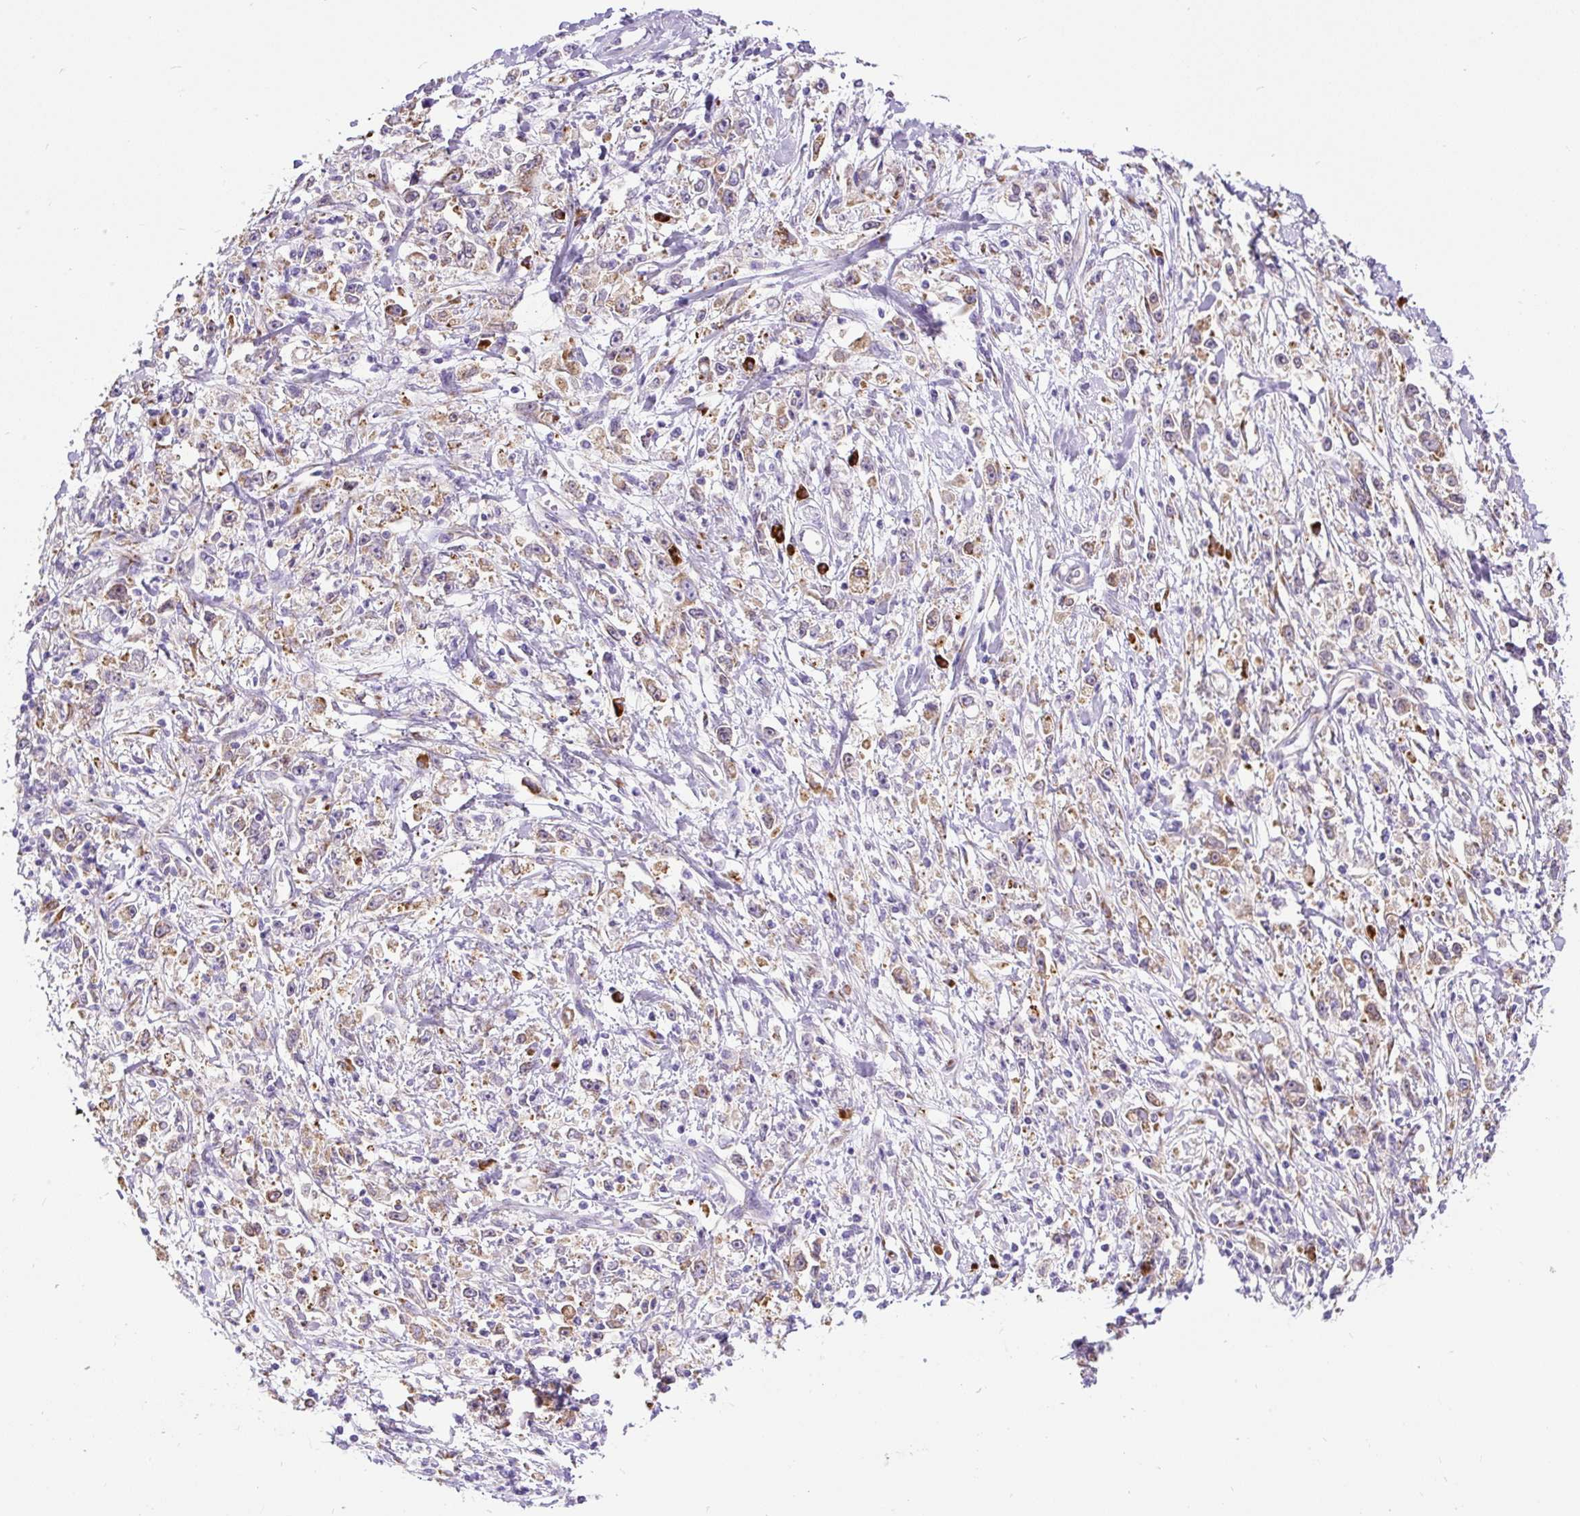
{"staining": {"intensity": "weak", "quantity": ">75%", "location": "cytoplasmic/membranous"}, "tissue": "stomach cancer", "cell_type": "Tumor cells", "image_type": "cancer", "snomed": [{"axis": "morphology", "description": "Adenocarcinoma, NOS"}, {"axis": "topography", "description": "Stomach"}], "caption": "Weak cytoplasmic/membranous positivity is appreciated in about >75% of tumor cells in stomach adenocarcinoma.", "gene": "DDOST", "patient": {"sex": "female", "age": 59}}